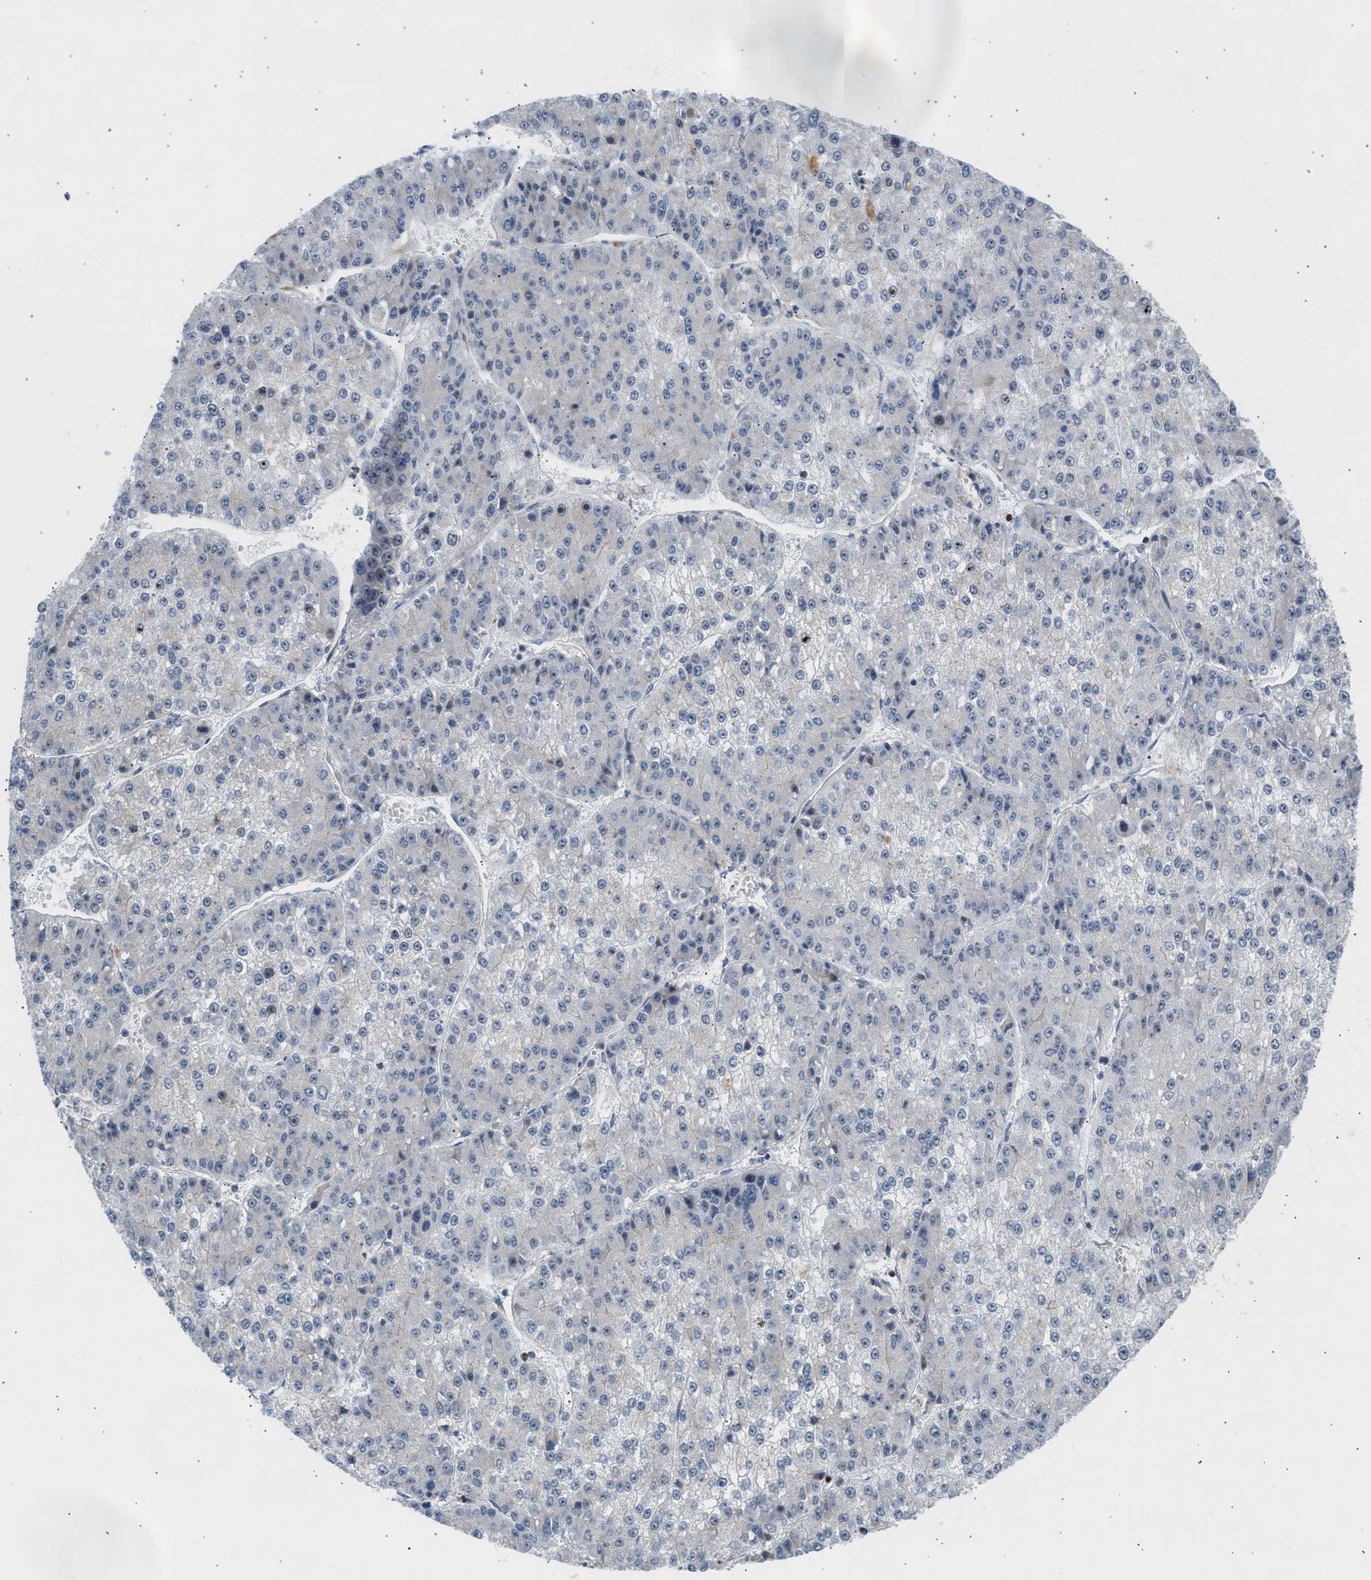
{"staining": {"intensity": "weak", "quantity": "<25%", "location": "nuclear"}, "tissue": "liver cancer", "cell_type": "Tumor cells", "image_type": "cancer", "snomed": [{"axis": "morphology", "description": "Carcinoma, Hepatocellular, NOS"}, {"axis": "topography", "description": "Liver"}], "caption": "This is a image of immunohistochemistry staining of liver cancer, which shows no expression in tumor cells.", "gene": "NPS", "patient": {"sex": "female", "age": 73}}